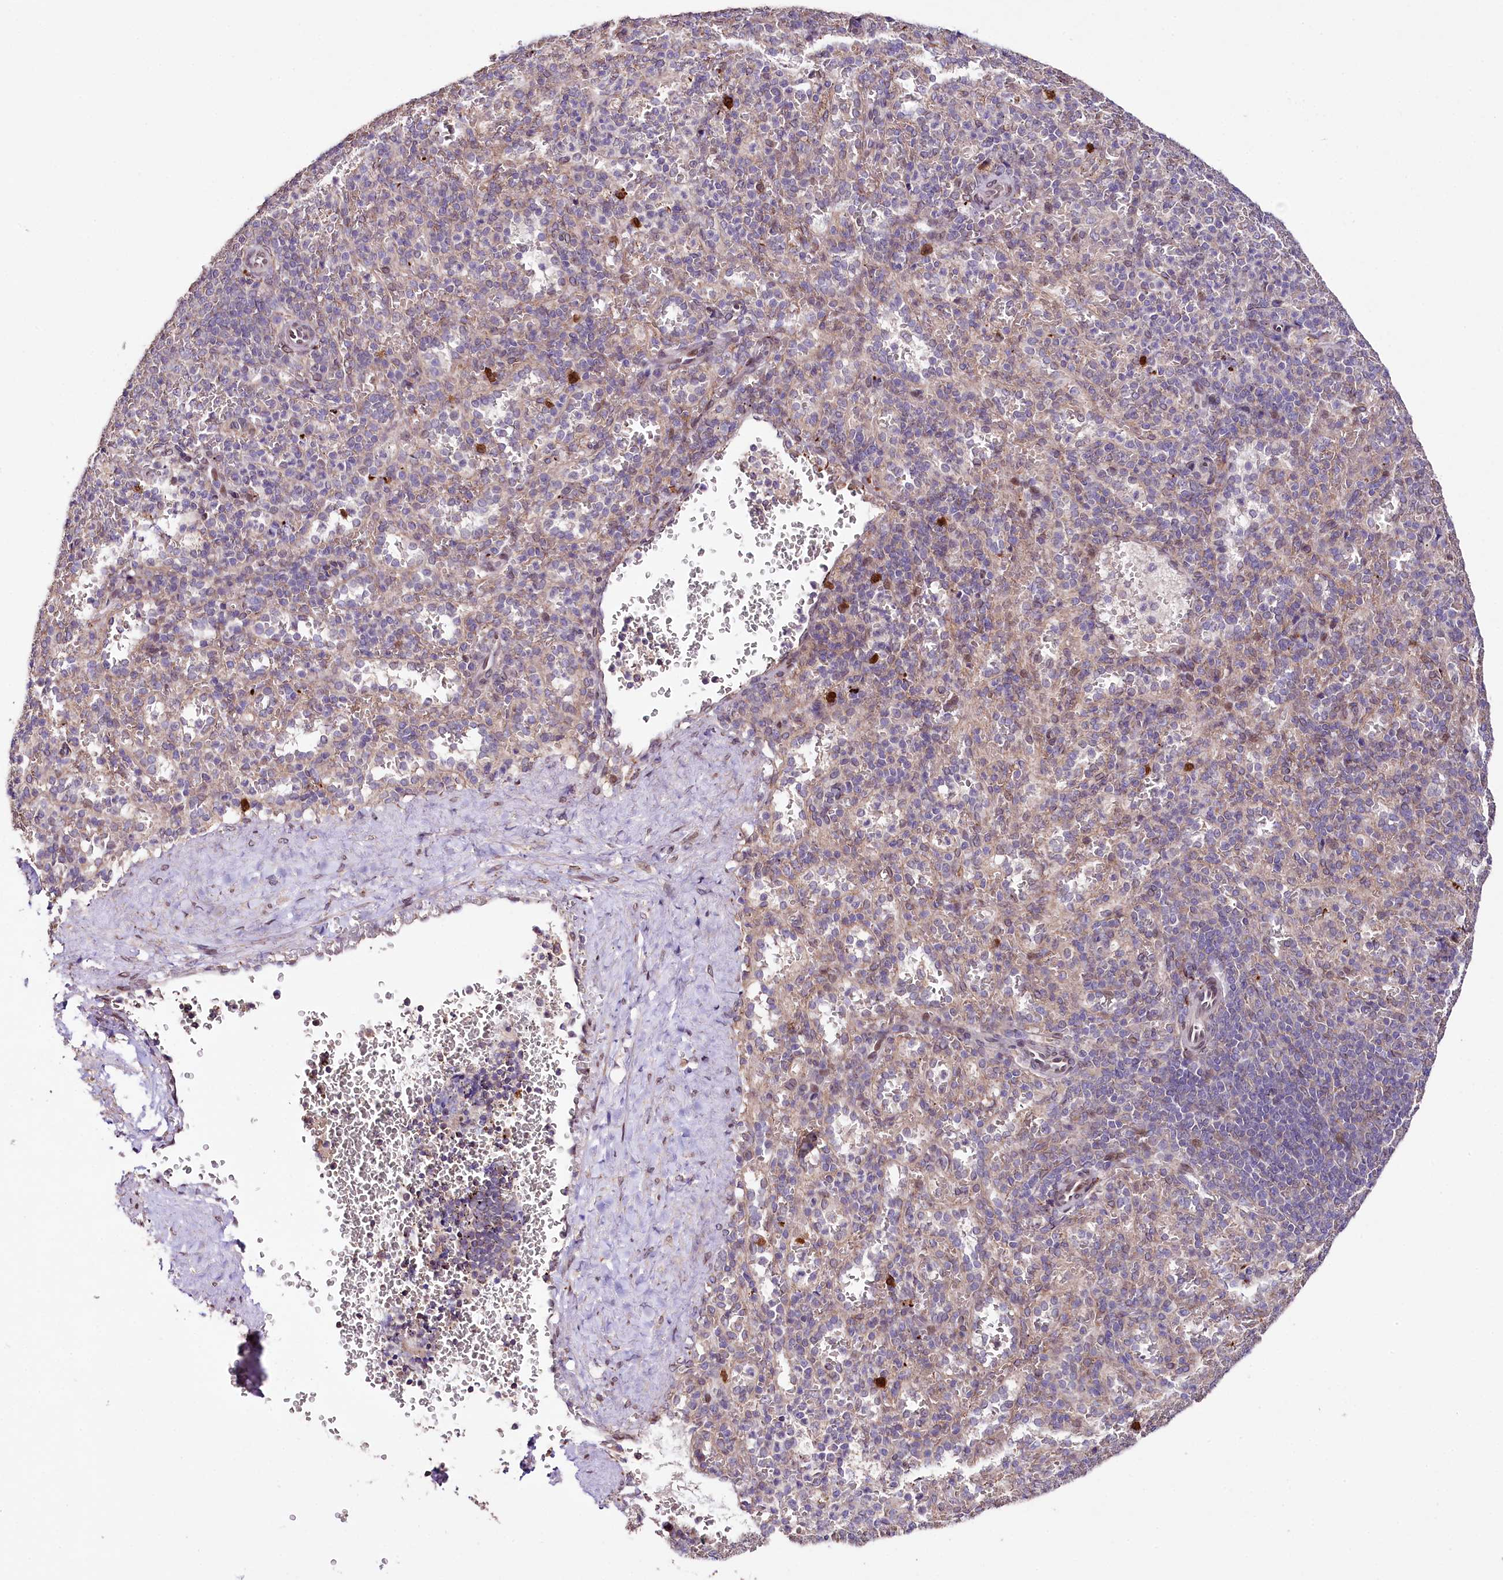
{"staining": {"intensity": "strong", "quantity": "<25%", "location": "nuclear"}, "tissue": "spleen", "cell_type": "Cells in red pulp", "image_type": "normal", "snomed": [{"axis": "morphology", "description": "Normal tissue, NOS"}, {"axis": "topography", "description": "Spleen"}], "caption": "This micrograph shows unremarkable spleen stained with IHC to label a protein in brown. The nuclear of cells in red pulp show strong positivity for the protein. Nuclei are counter-stained blue.", "gene": "ZNF226", "patient": {"sex": "female", "age": 21}}